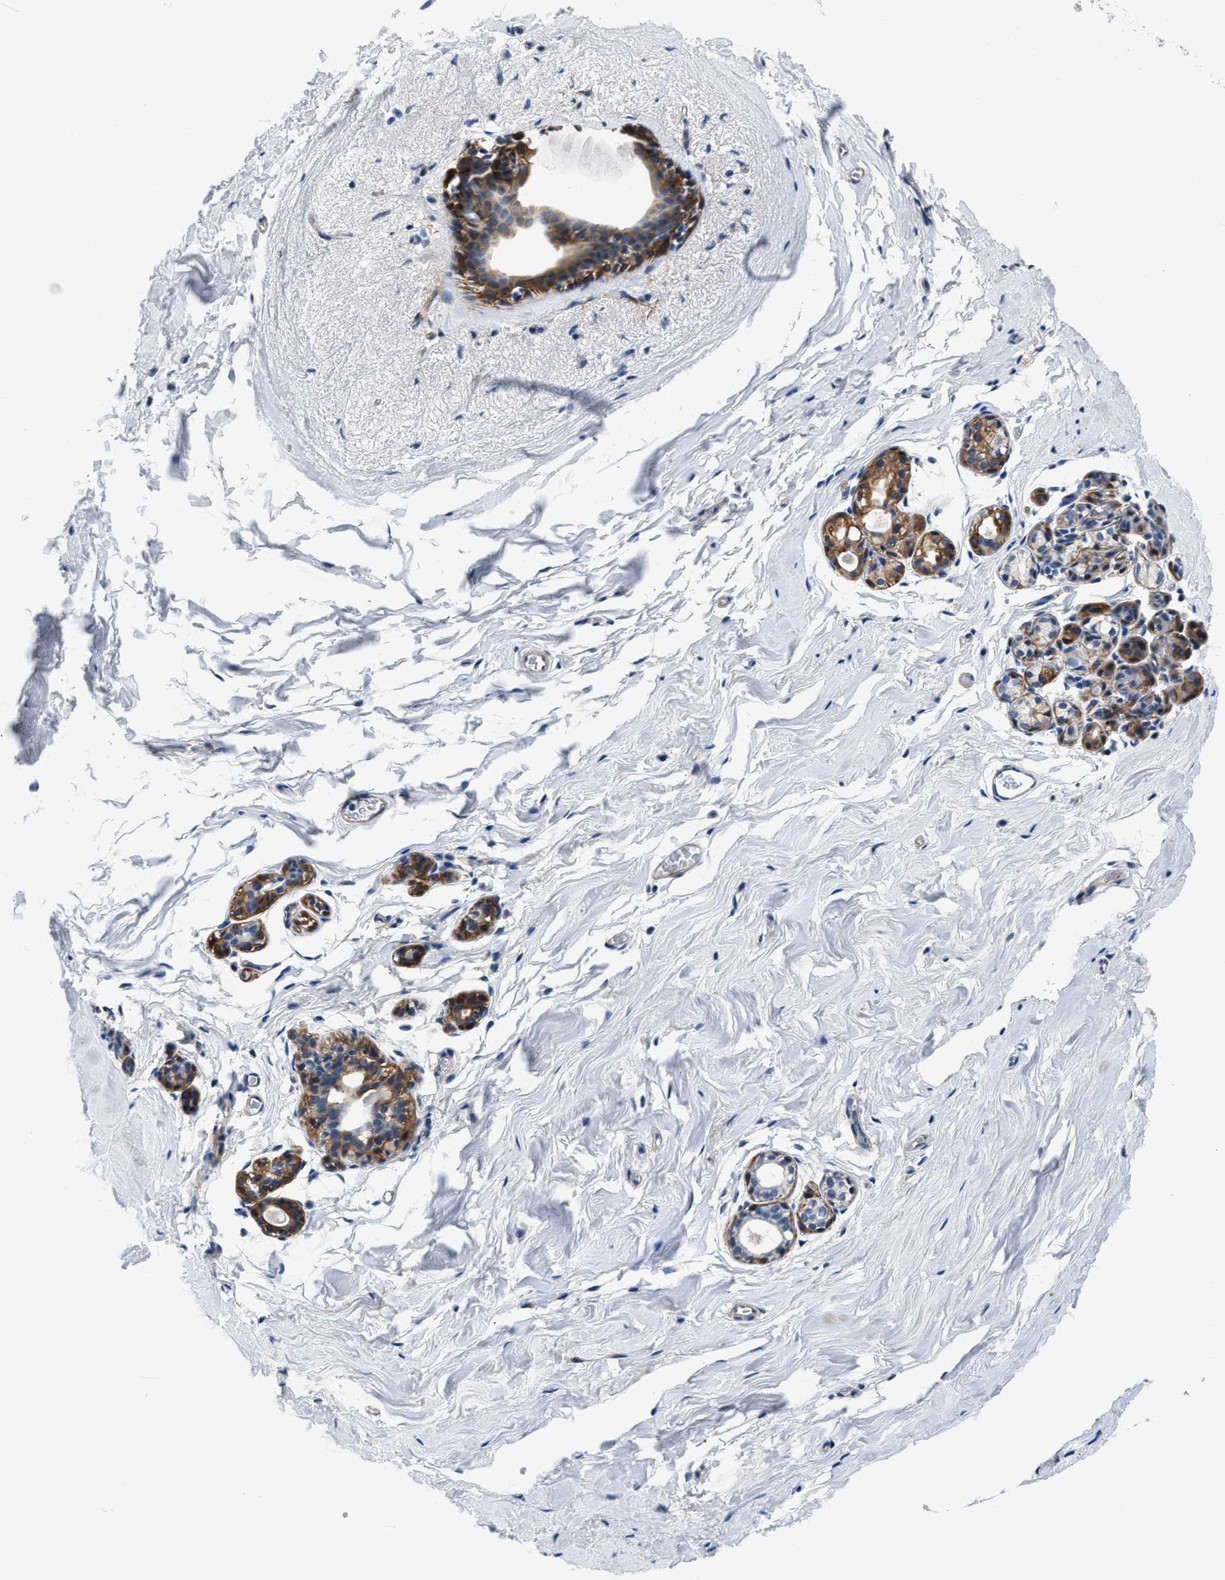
{"staining": {"intensity": "negative", "quantity": "none", "location": "none"}, "tissue": "breast", "cell_type": "Adipocytes", "image_type": "normal", "snomed": [{"axis": "morphology", "description": "Normal tissue, NOS"}, {"axis": "topography", "description": "Breast"}], "caption": "High power microscopy micrograph of an IHC micrograph of normal breast, revealing no significant expression in adipocytes.", "gene": "PARG", "patient": {"sex": "female", "age": 62}}